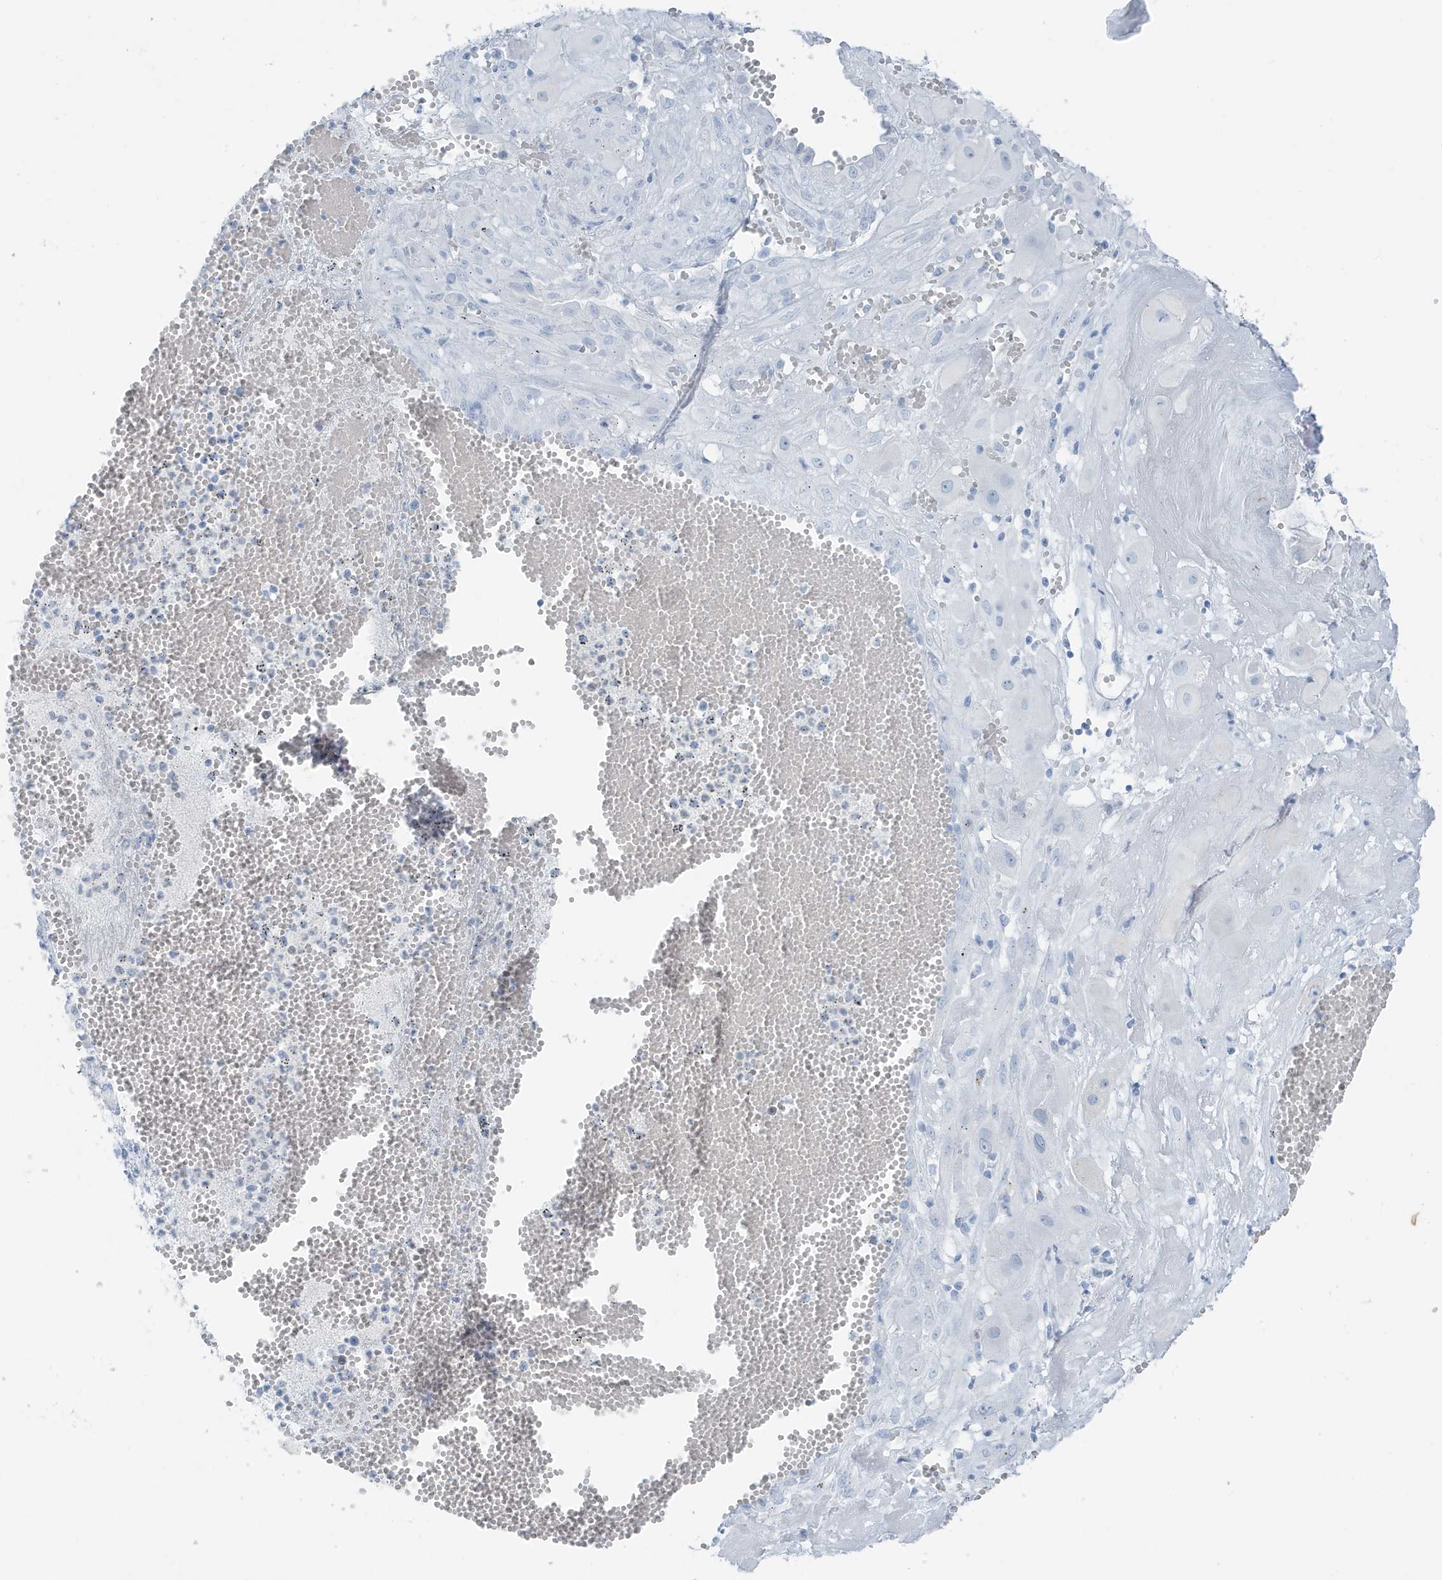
{"staining": {"intensity": "negative", "quantity": "none", "location": "none"}, "tissue": "cervical cancer", "cell_type": "Tumor cells", "image_type": "cancer", "snomed": [{"axis": "morphology", "description": "Squamous cell carcinoma, NOS"}, {"axis": "topography", "description": "Cervix"}], "caption": "A micrograph of human cervical cancer (squamous cell carcinoma) is negative for staining in tumor cells.", "gene": "ZFP64", "patient": {"sex": "female", "age": 34}}